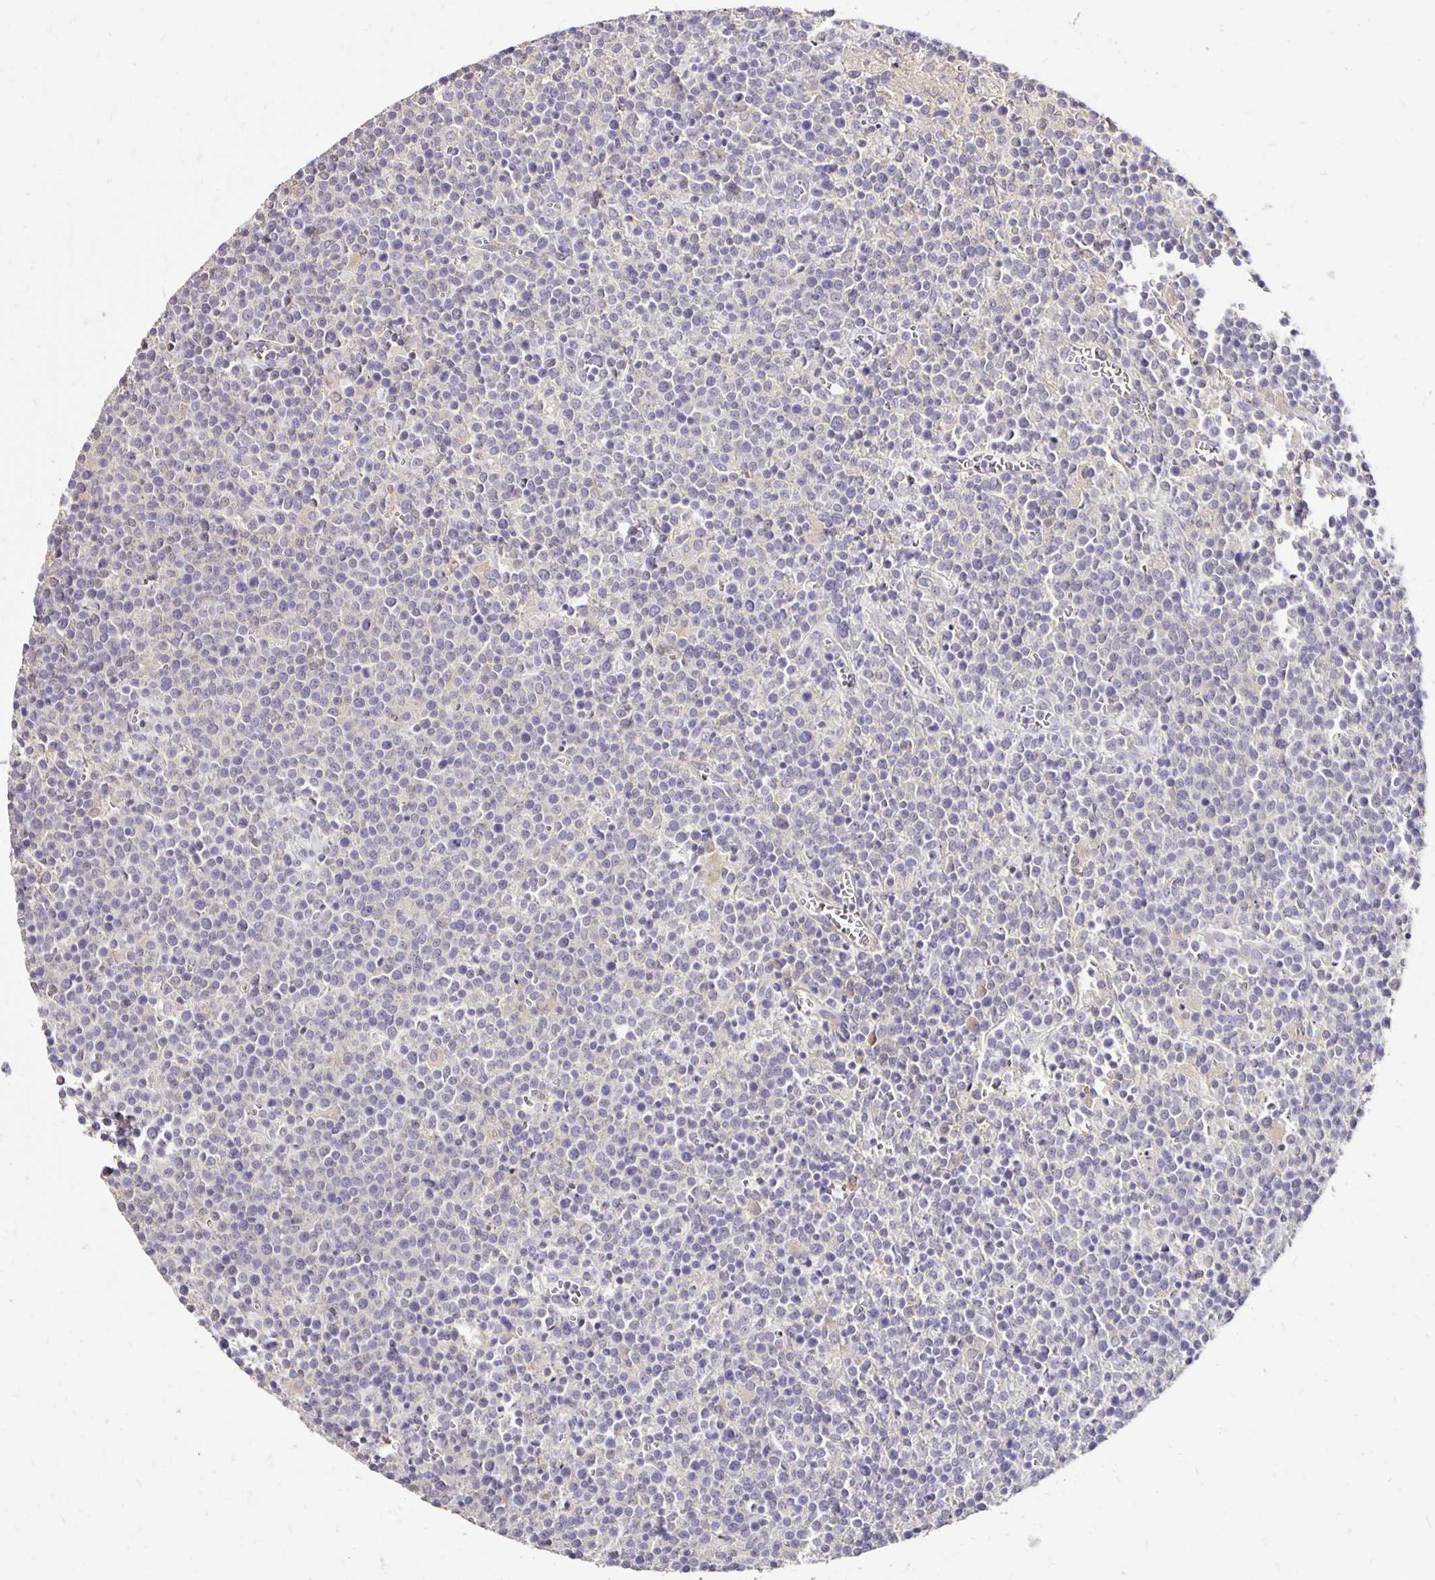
{"staining": {"intensity": "negative", "quantity": "none", "location": "none"}, "tissue": "lymphoma", "cell_type": "Tumor cells", "image_type": "cancer", "snomed": [{"axis": "morphology", "description": "Malignant lymphoma, non-Hodgkin's type, High grade"}, {"axis": "topography", "description": "Lymph node"}], "caption": "Protein analysis of high-grade malignant lymphoma, non-Hodgkin's type demonstrates no significant positivity in tumor cells.", "gene": "PNPLA3", "patient": {"sex": "male", "age": 61}}